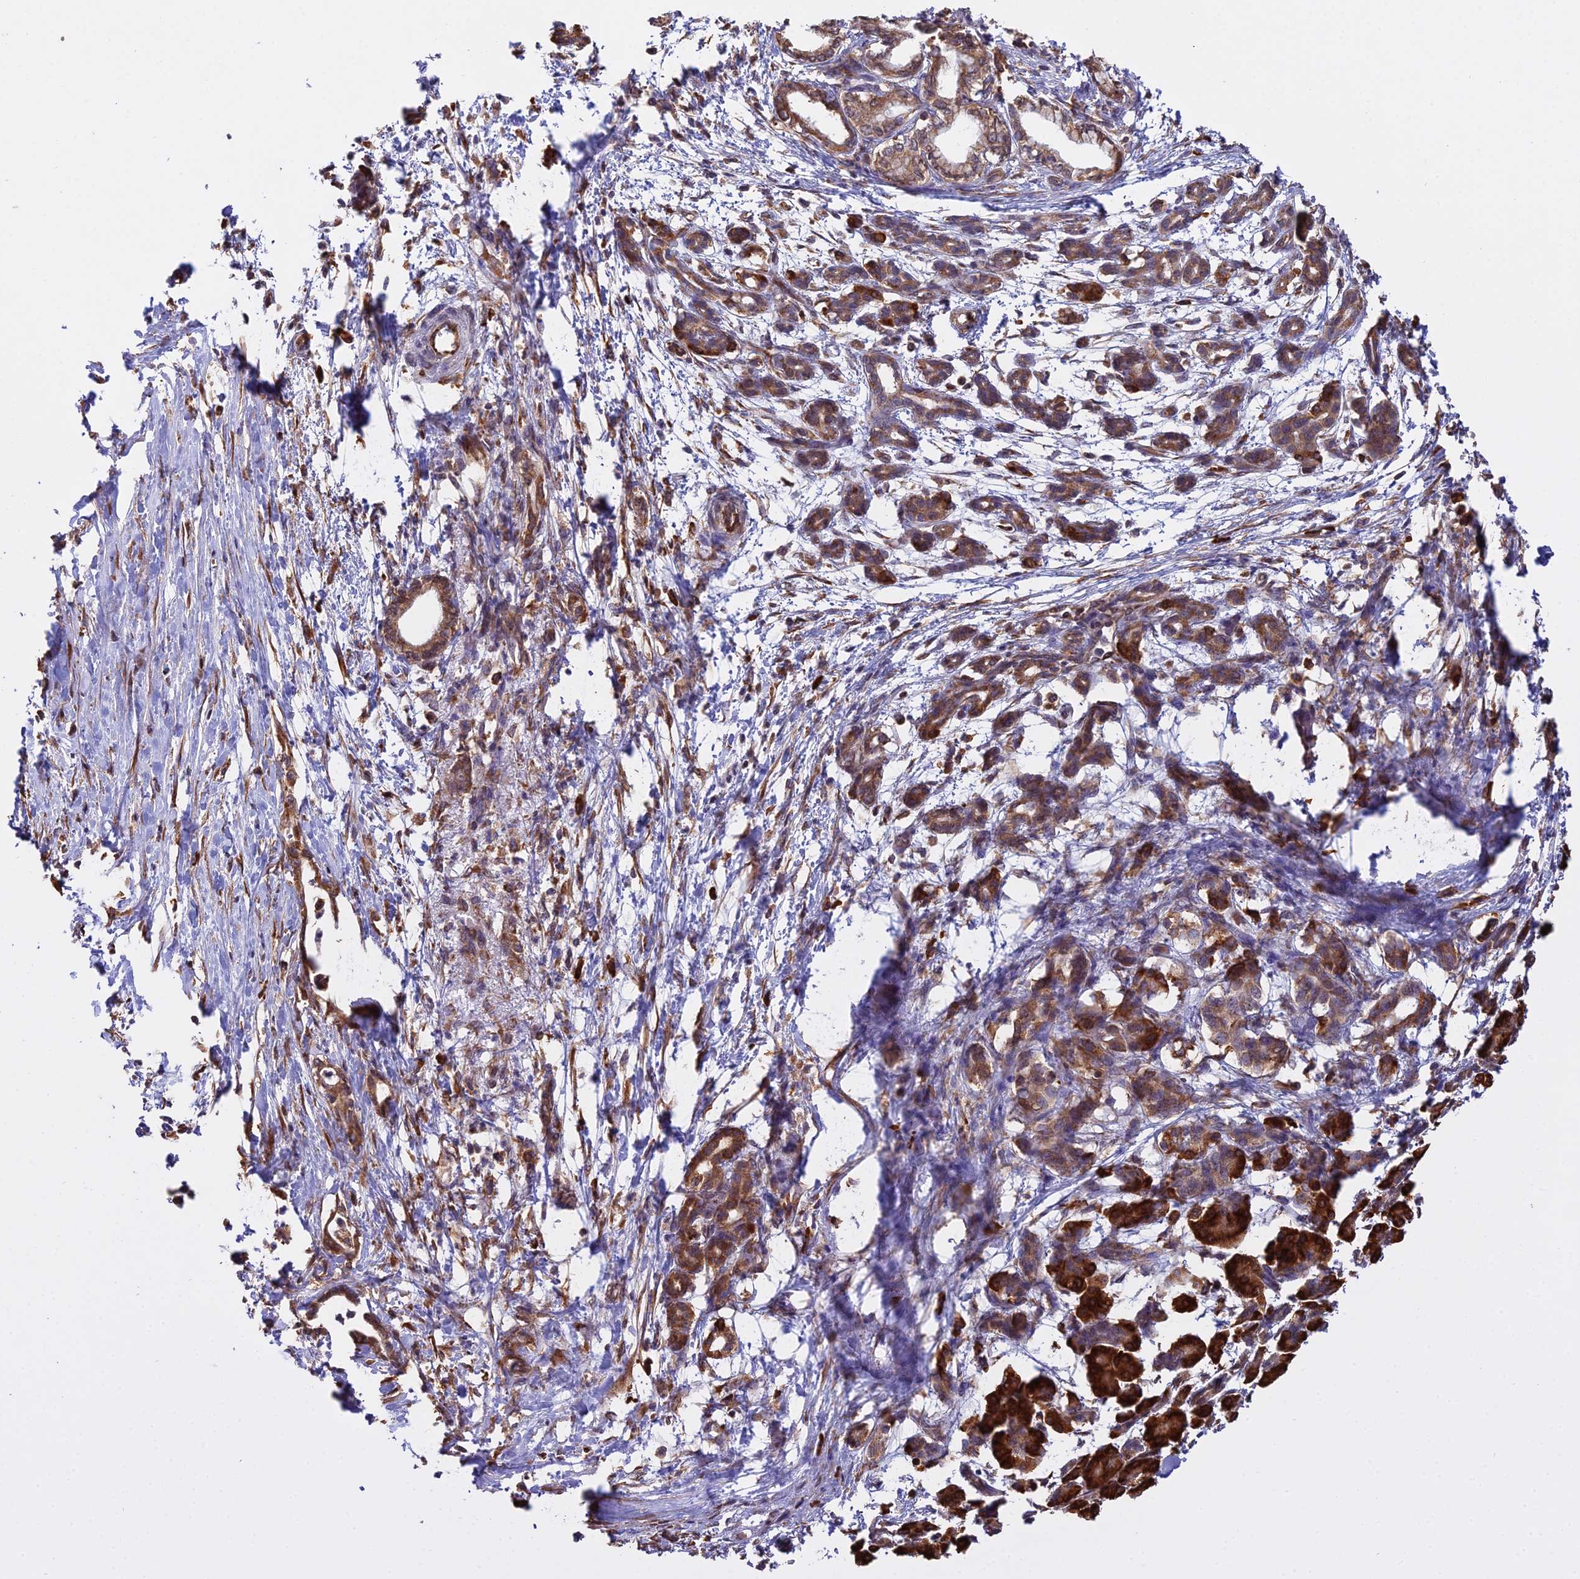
{"staining": {"intensity": "moderate", "quantity": ">75%", "location": "cytoplasmic/membranous"}, "tissue": "pancreatic cancer", "cell_type": "Tumor cells", "image_type": "cancer", "snomed": [{"axis": "morphology", "description": "Adenocarcinoma, NOS"}, {"axis": "topography", "description": "Pancreas"}], "caption": "Immunohistochemical staining of human adenocarcinoma (pancreatic) exhibits medium levels of moderate cytoplasmic/membranous expression in about >75% of tumor cells.", "gene": "RPL26", "patient": {"sex": "female", "age": 55}}